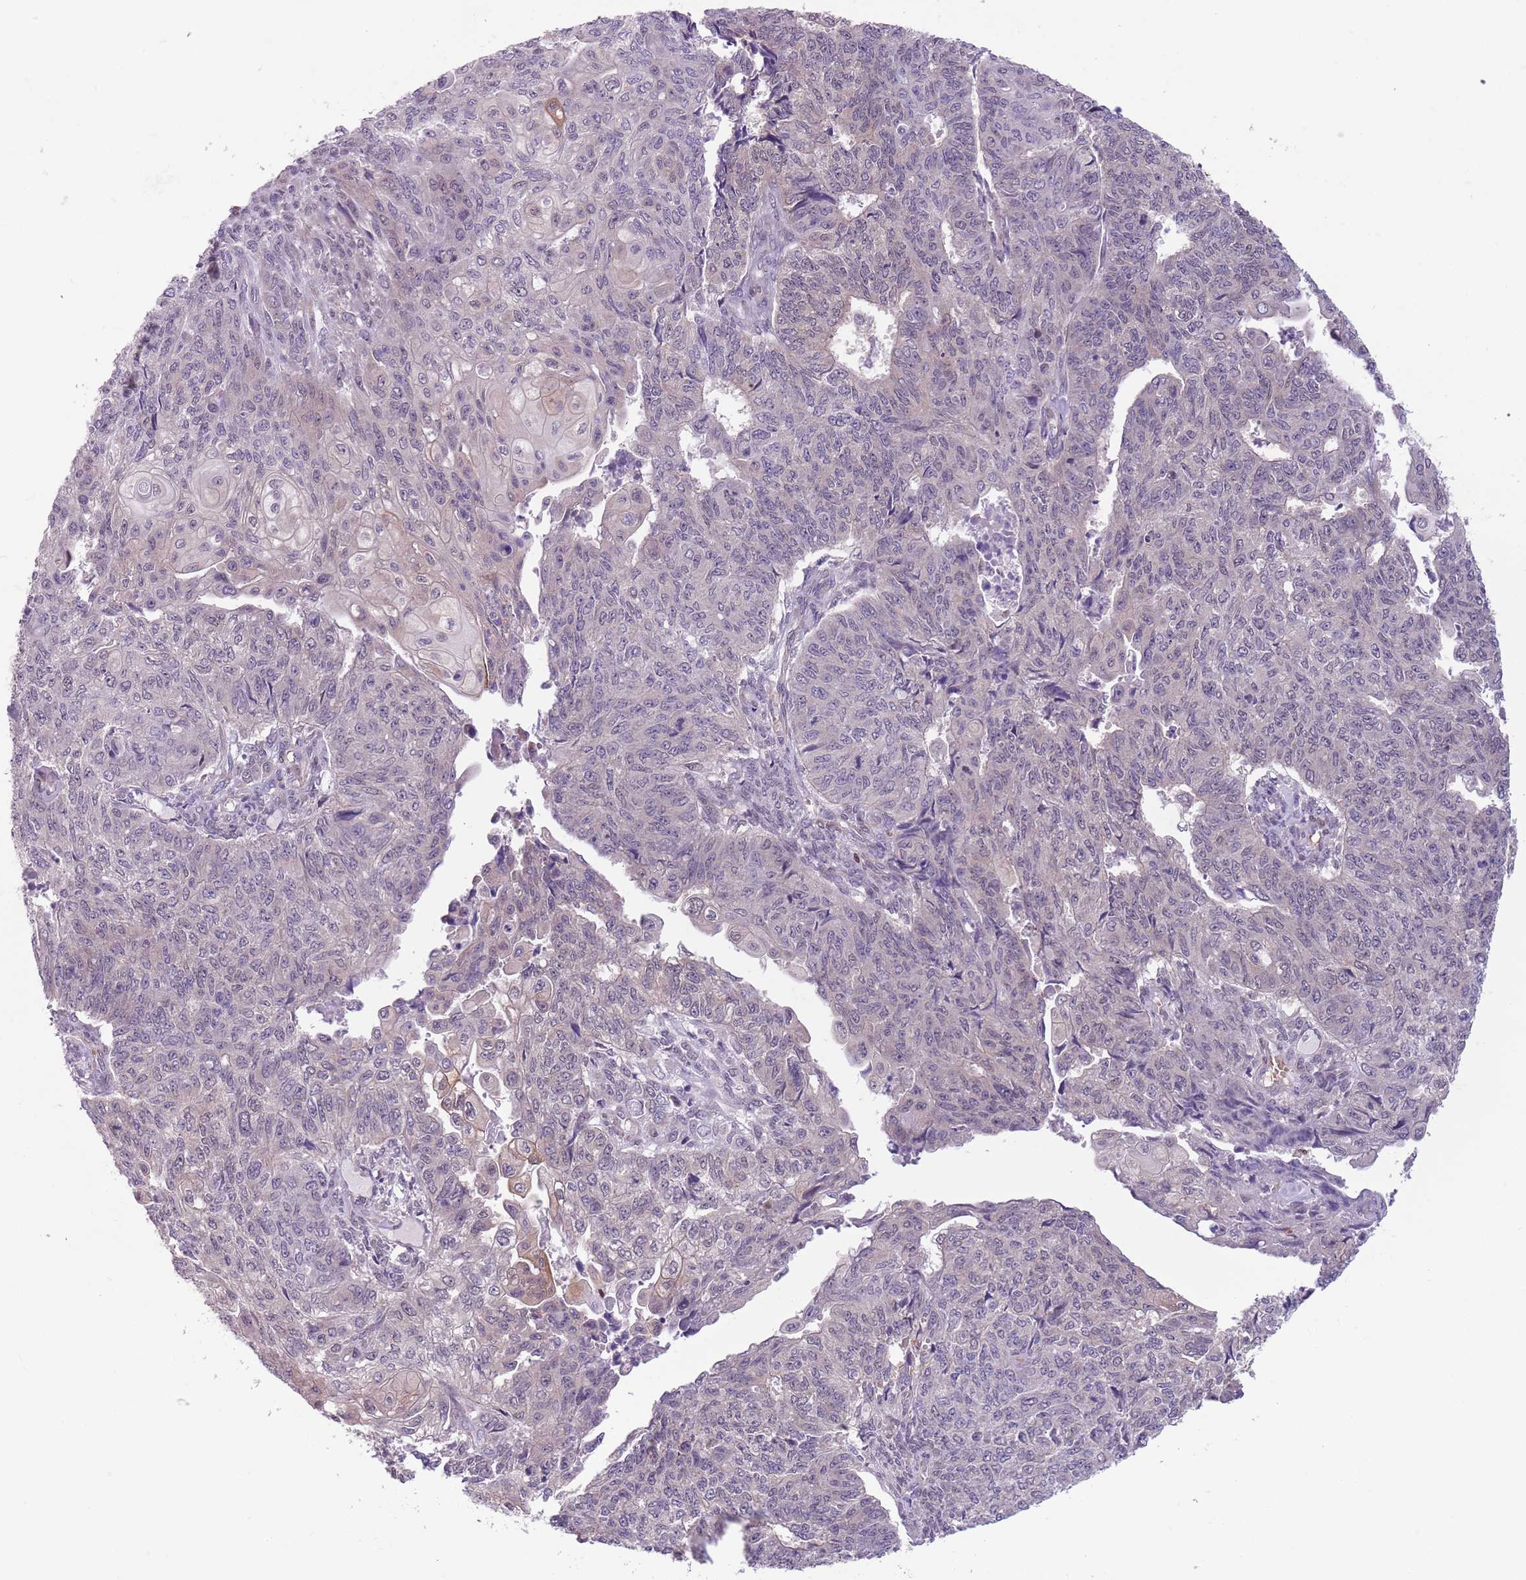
{"staining": {"intensity": "negative", "quantity": "none", "location": "none"}, "tissue": "endometrial cancer", "cell_type": "Tumor cells", "image_type": "cancer", "snomed": [{"axis": "morphology", "description": "Adenocarcinoma, NOS"}, {"axis": "topography", "description": "Endometrium"}], "caption": "IHC of human endometrial cancer exhibits no expression in tumor cells.", "gene": "ADCY7", "patient": {"sex": "female", "age": 32}}